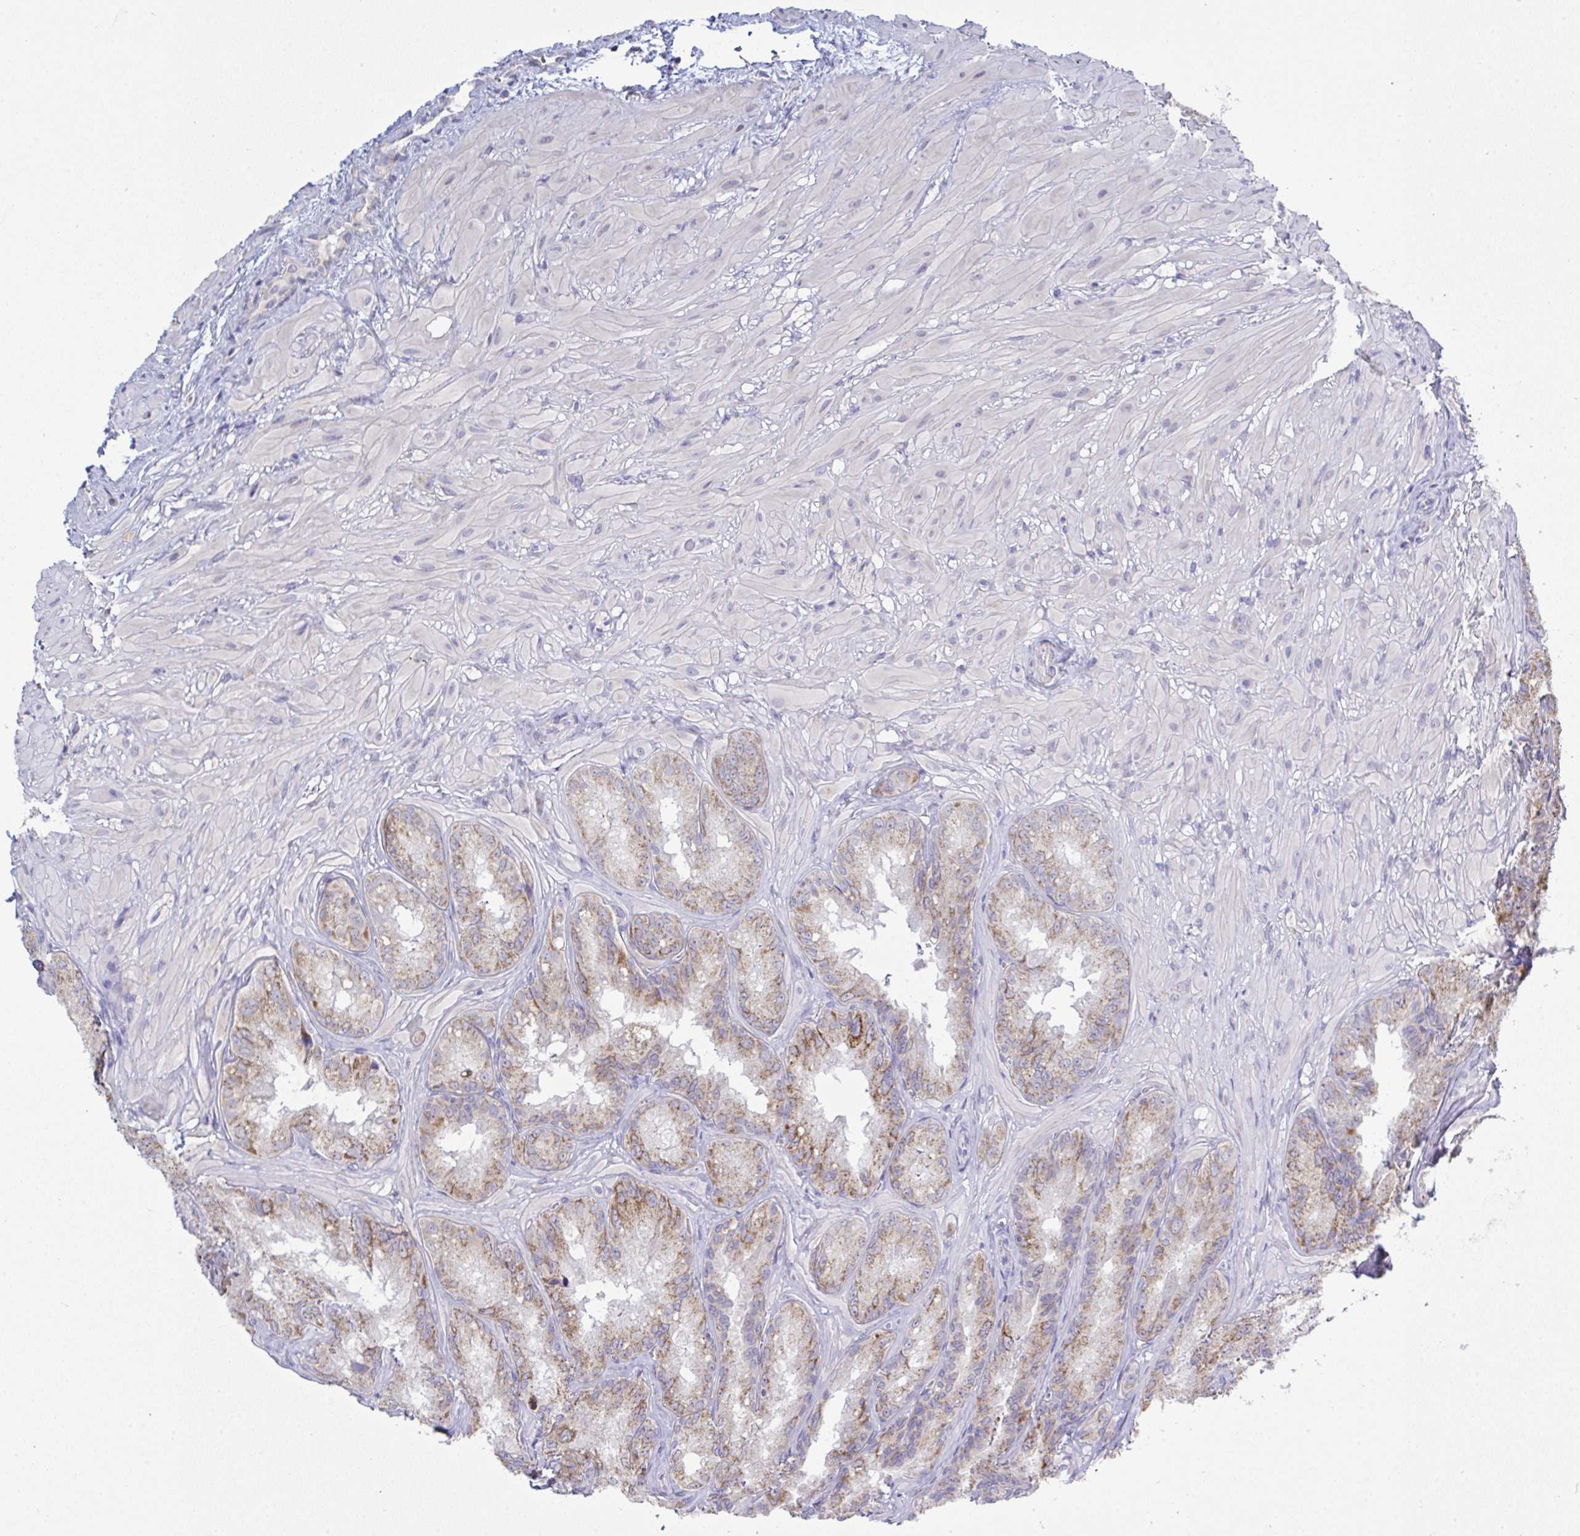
{"staining": {"intensity": "moderate", "quantity": "25%-75%", "location": "cytoplasmic/membranous"}, "tissue": "seminal vesicle", "cell_type": "Glandular cells", "image_type": "normal", "snomed": [{"axis": "morphology", "description": "Normal tissue, NOS"}, {"axis": "topography", "description": "Seminal veicle"}], "caption": "Brown immunohistochemical staining in normal seminal vesicle reveals moderate cytoplasmic/membranous expression in about 25%-75% of glandular cells.", "gene": "NDUFA7", "patient": {"sex": "male", "age": 47}}